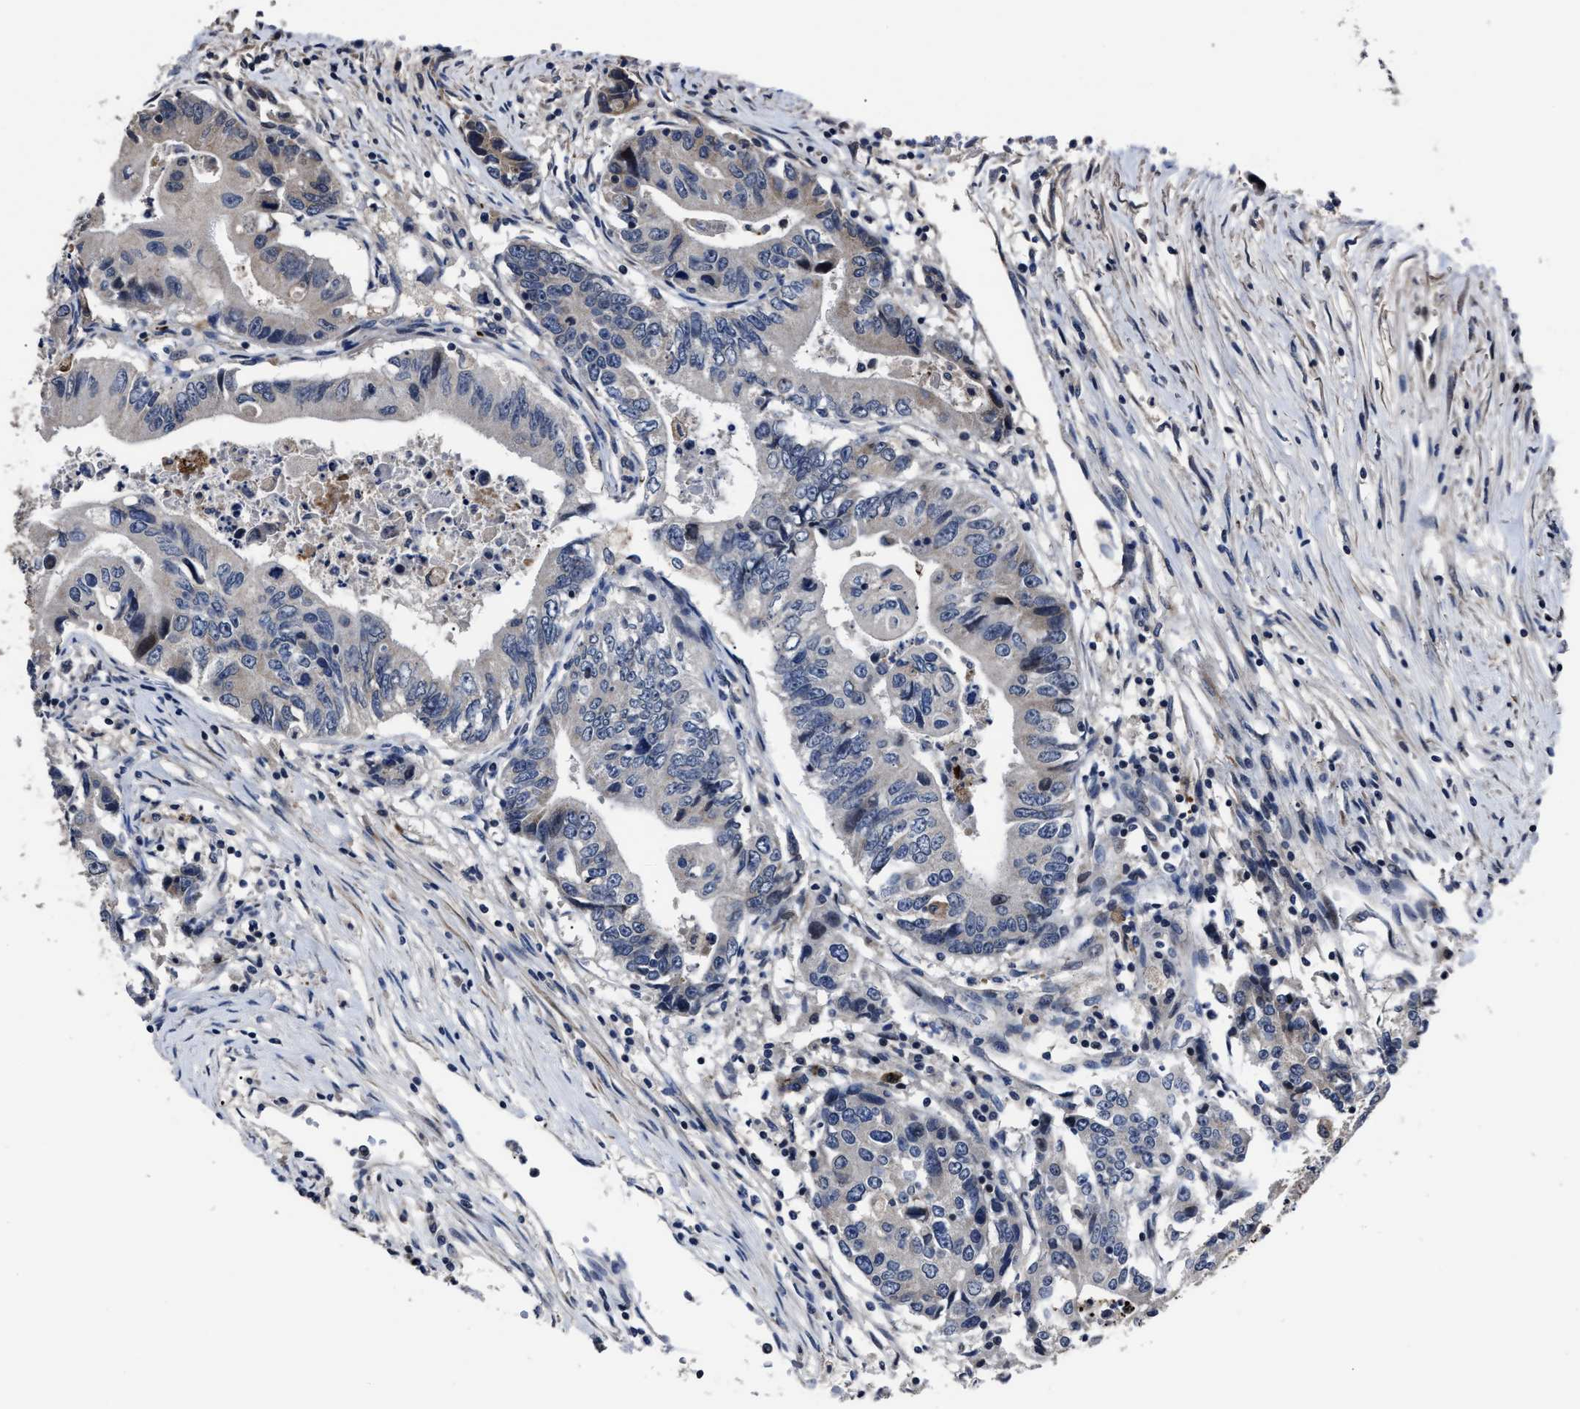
{"staining": {"intensity": "negative", "quantity": "none", "location": "none"}, "tissue": "colorectal cancer", "cell_type": "Tumor cells", "image_type": "cancer", "snomed": [{"axis": "morphology", "description": "Adenocarcinoma, NOS"}, {"axis": "topography", "description": "Colon"}], "caption": "Photomicrograph shows no significant protein positivity in tumor cells of adenocarcinoma (colorectal).", "gene": "RSBN1L", "patient": {"sex": "female", "age": 77}}